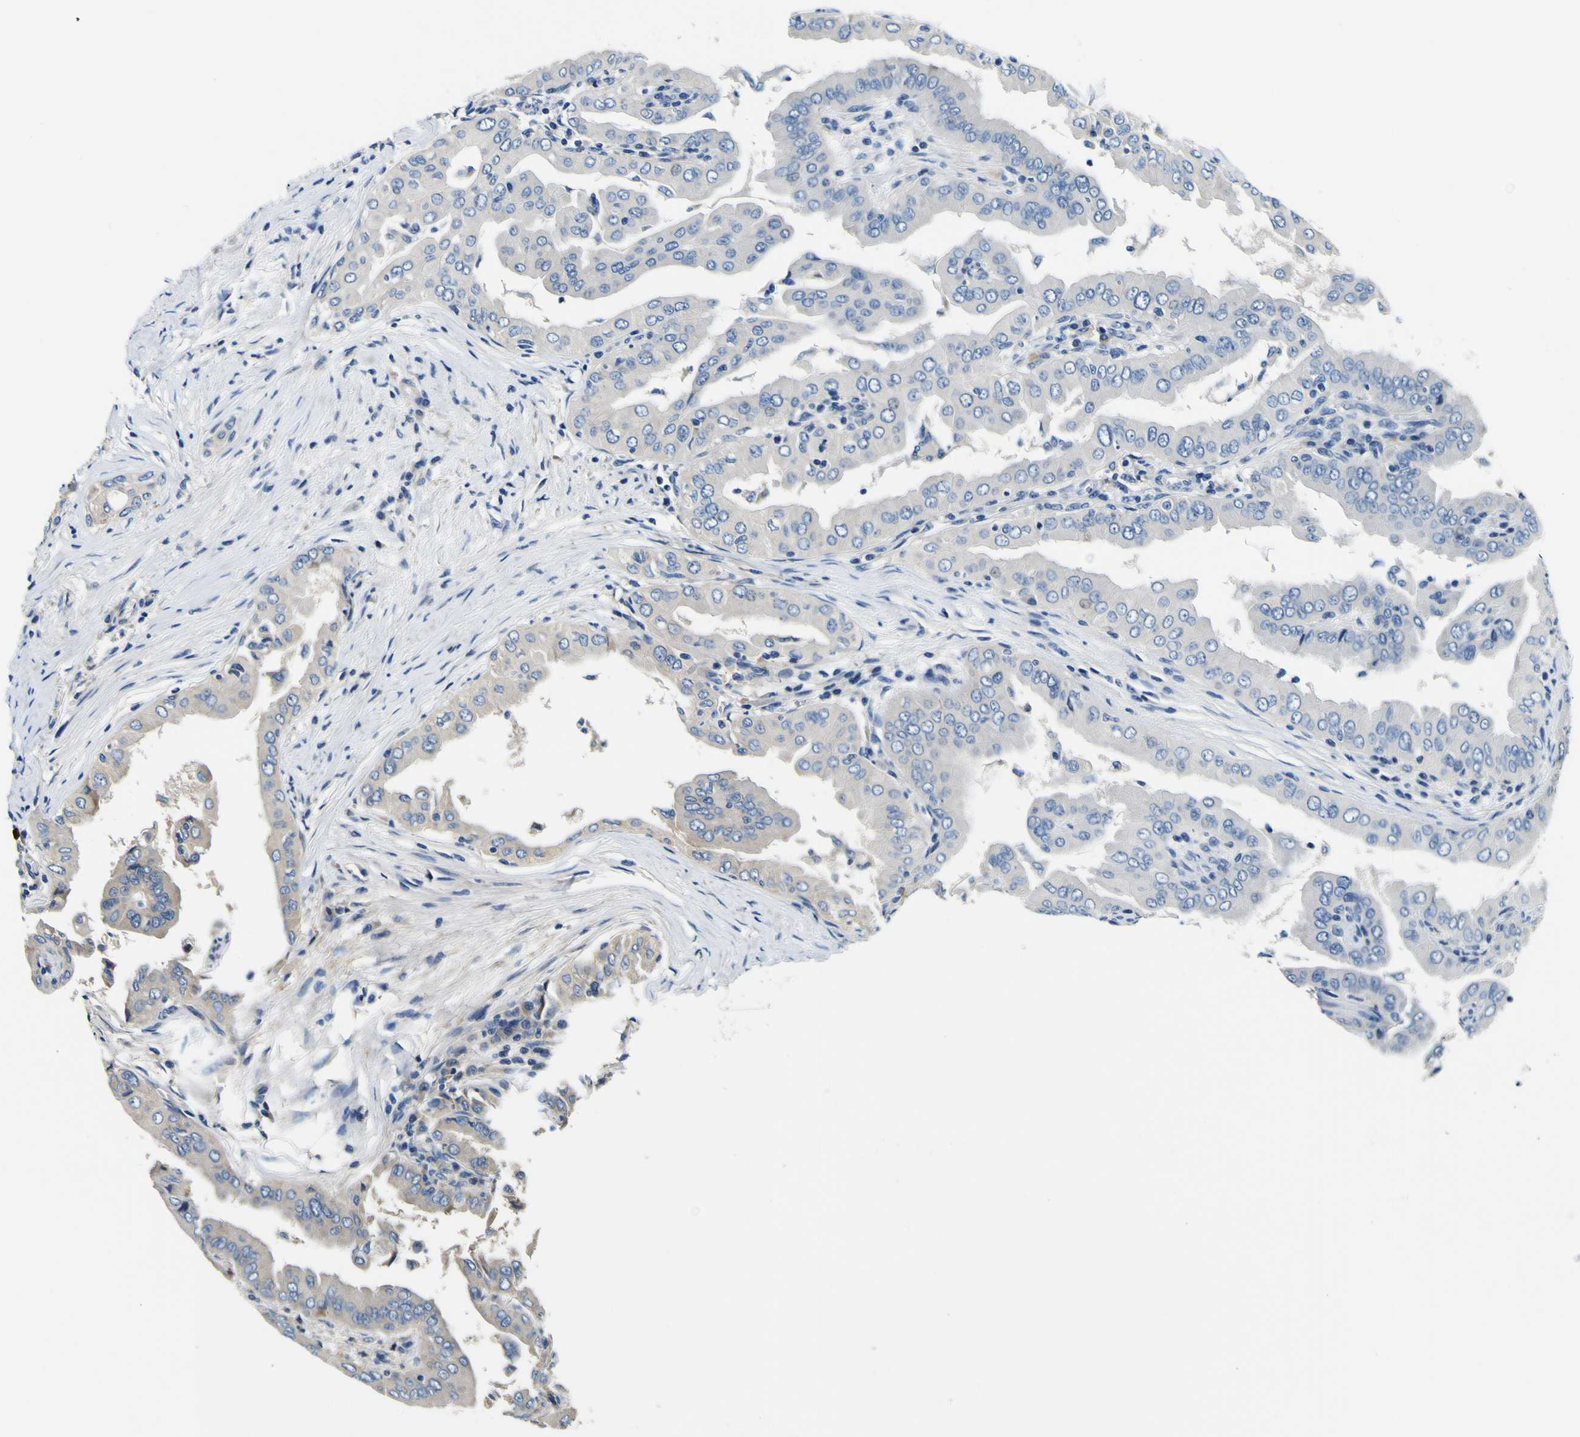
{"staining": {"intensity": "weak", "quantity": "25%-75%", "location": "cytoplasmic/membranous"}, "tissue": "thyroid cancer", "cell_type": "Tumor cells", "image_type": "cancer", "snomed": [{"axis": "morphology", "description": "Papillary adenocarcinoma, NOS"}, {"axis": "topography", "description": "Thyroid gland"}], "caption": "Human thyroid cancer stained for a protein (brown) shows weak cytoplasmic/membranous positive positivity in approximately 25%-75% of tumor cells.", "gene": "CLSTN1", "patient": {"sex": "male", "age": 33}}